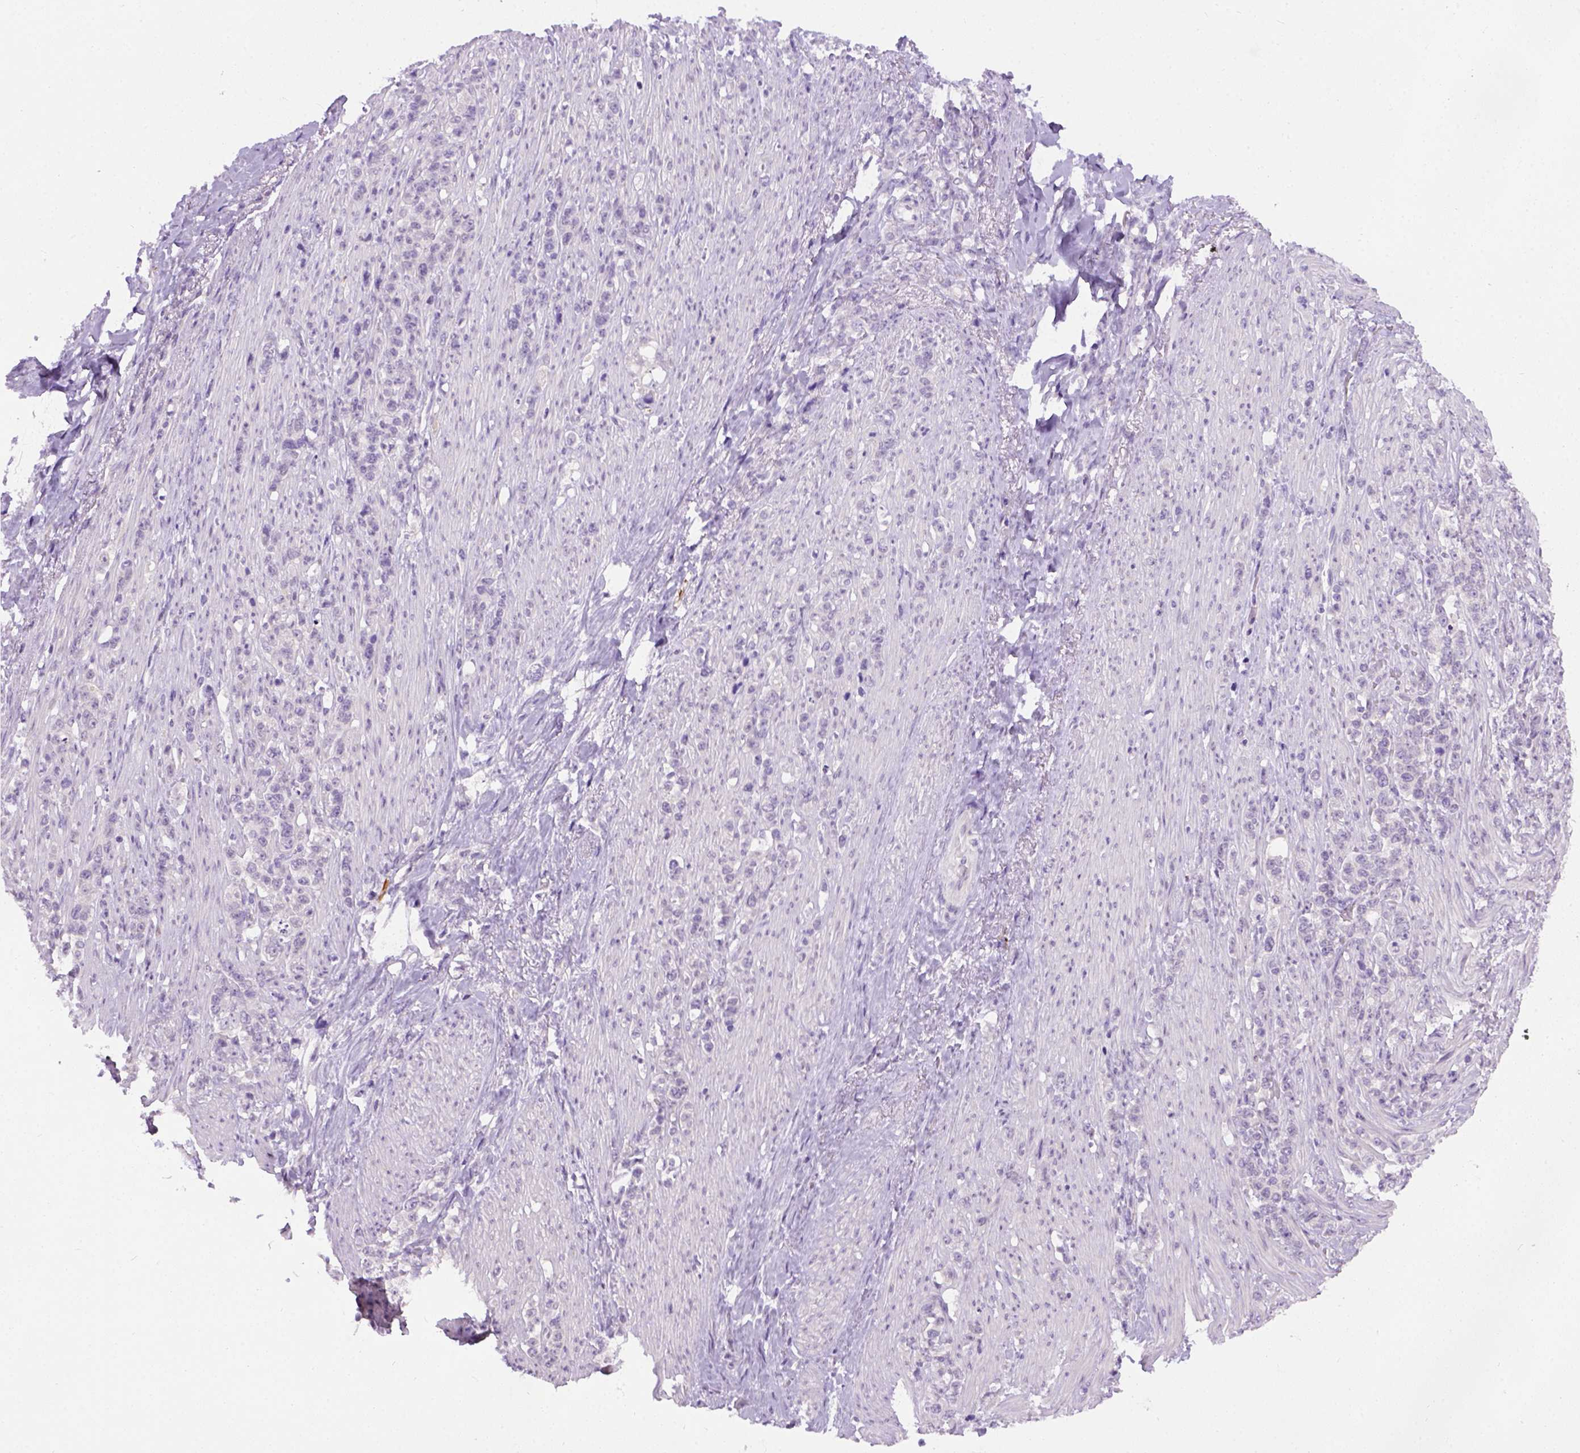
{"staining": {"intensity": "negative", "quantity": "none", "location": "none"}, "tissue": "stomach cancer", "cell_type": "Tumor cells", "image_type": "cancer", "snomed": [{"axis": "morphology", "description": "Adenocarcinoma, NOS"}, {"axis": "topography", "description": "Stomach, lower"}], "caption": "High magnification brightfield microscopy of adenocarcinoma (stomach) stained with DAB (3,3'-diaminobenzidine) (brown) and counterstained with hematoxylin (blue): tumor cells show no significant positivity.", "gene": "FAM184B", "patient": {"sex": "male", "age": 88}}